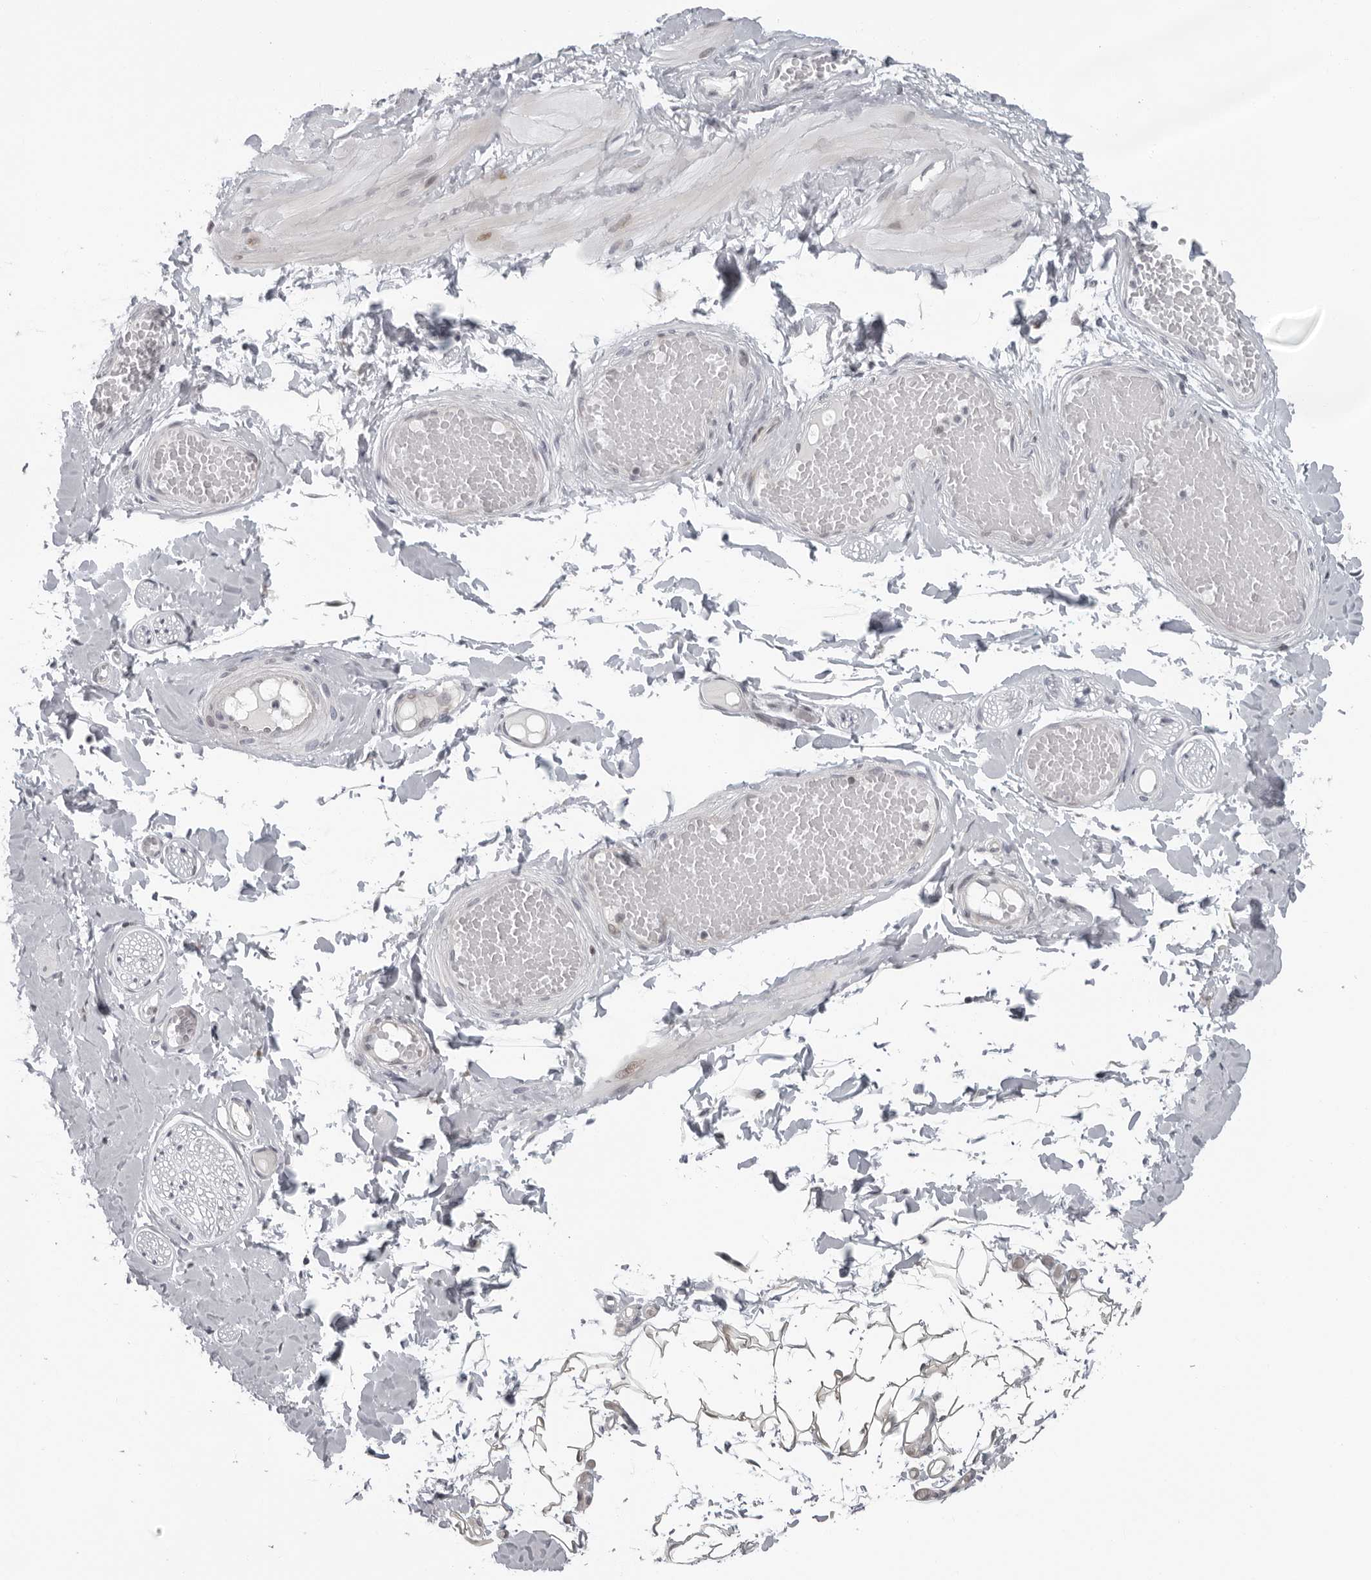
{"staining": {"intensity": "negative", "quantity": "none", "location": "none"}, "tissue": "adipose tissue", "cell_type": "Adipocytes", "image_type": "normal", "snomed": [{"axis": "morphology", "description": "Normal tissue, NOS"}, {"axis": "topography", "description": "Adipose tissue"}, {"axis": "topography", "description": "Vascular tissue"}, {"axis": "topography", "description": "Peripheral nerve tissue"}], "caption": "The IHC photomicrograph has no significant expression in adipocytes of adipose tissue.", "gene": "PIP4K2C", "patient": {"sex": "male", "age": 25}}